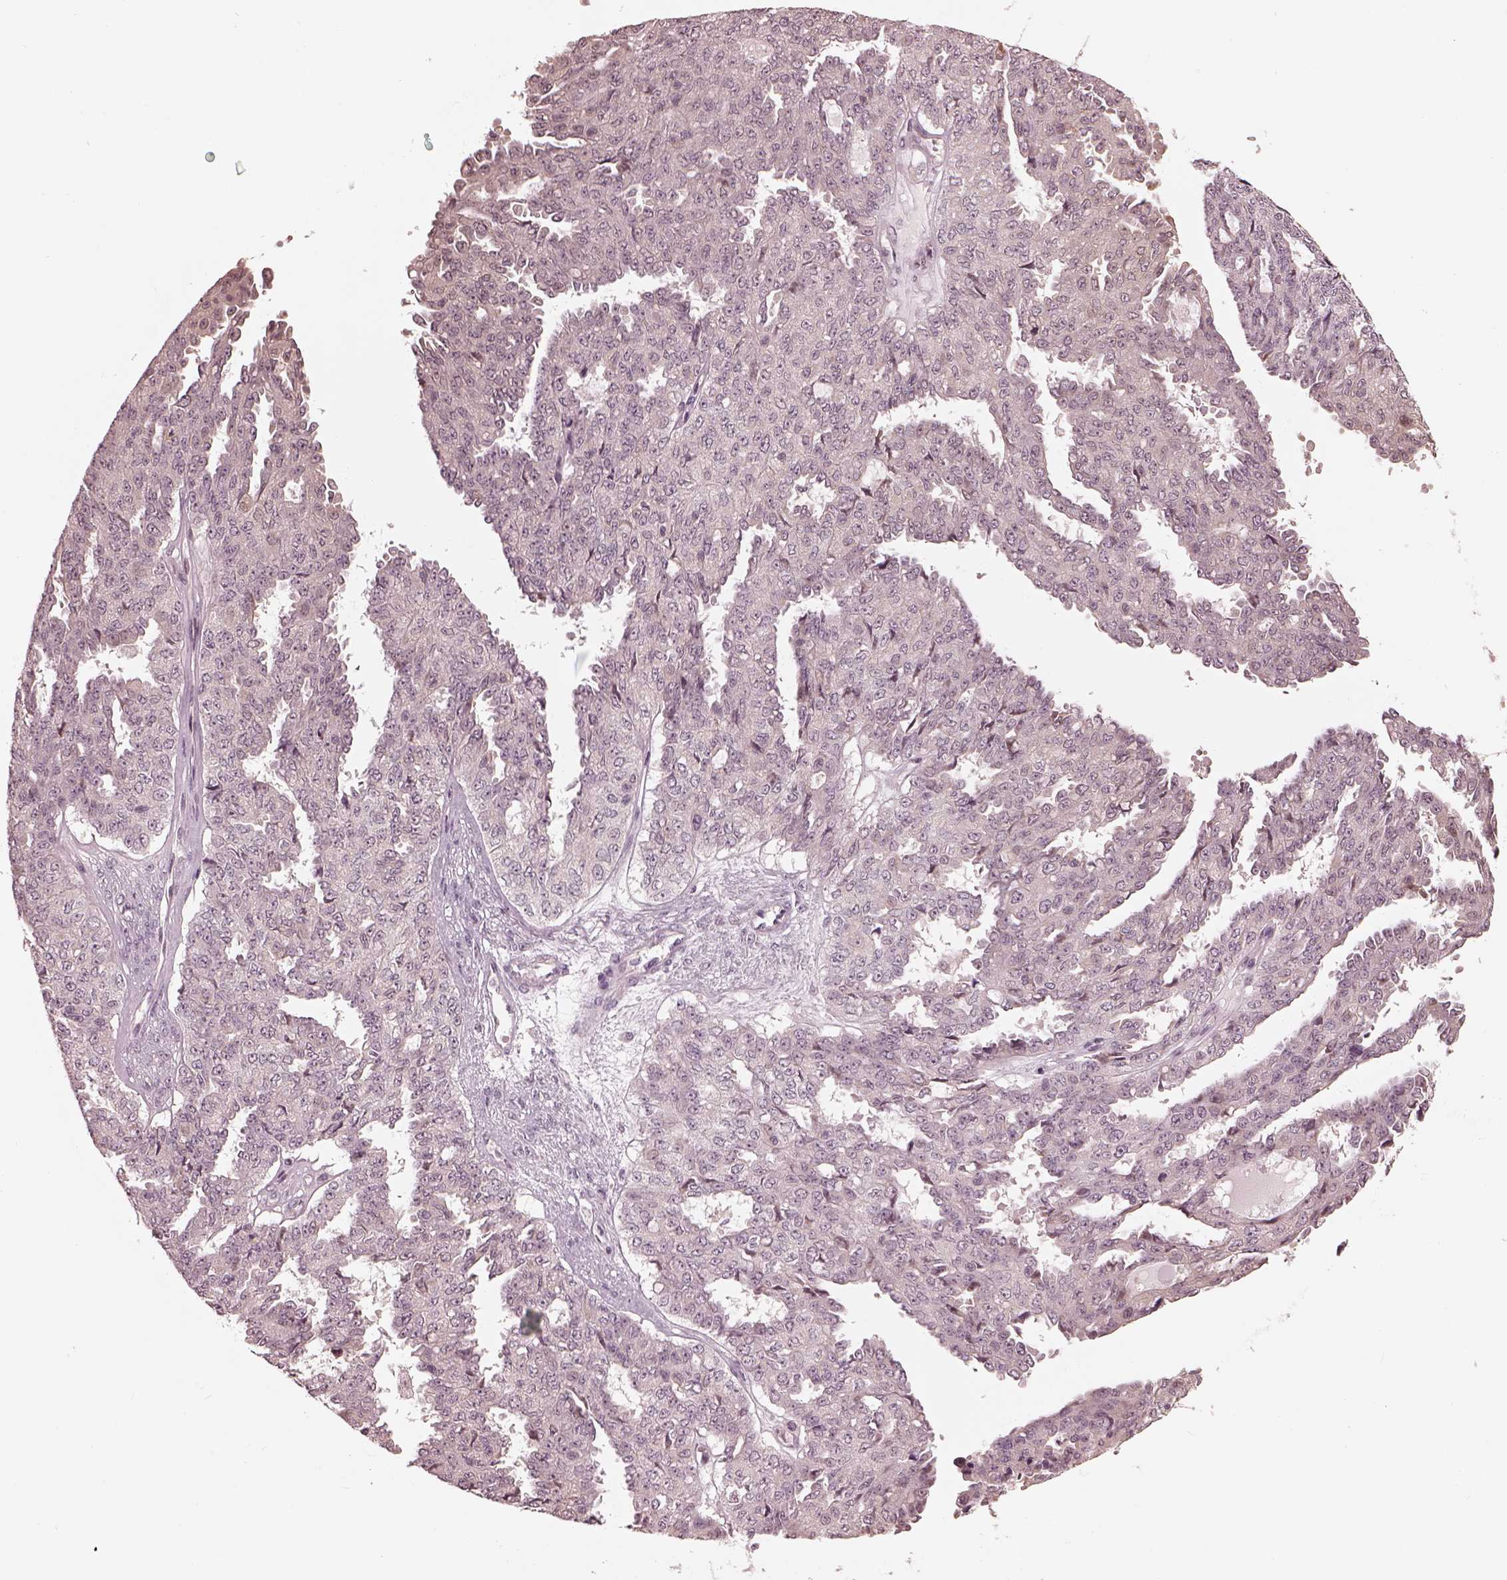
{"staining": {"intensity": "negative", "quantity": "none", "location": "none"}, "tissue": "ovarian cancer", "cell_type": "Tumor cells", "image_type": "cancer", "snomed": [{"axis": "morphology", "description": "Cystadenocarcinoma, serous, NOS"}, {"axis": "topography", "description": "Ovary"}], "caption": "A micrograph of human ovarian cancer (serous cystadenocarcinoma) is negative for staining in tumor cells. Brightfield microscopy of immunohistochemistry stained with DAB (3,3'-diaminobenzidine) (brown) and hematoxylin (blue), captured at high magnification.", "gene": "IQCG", "patient": {"sex": "female", "age": 71}}